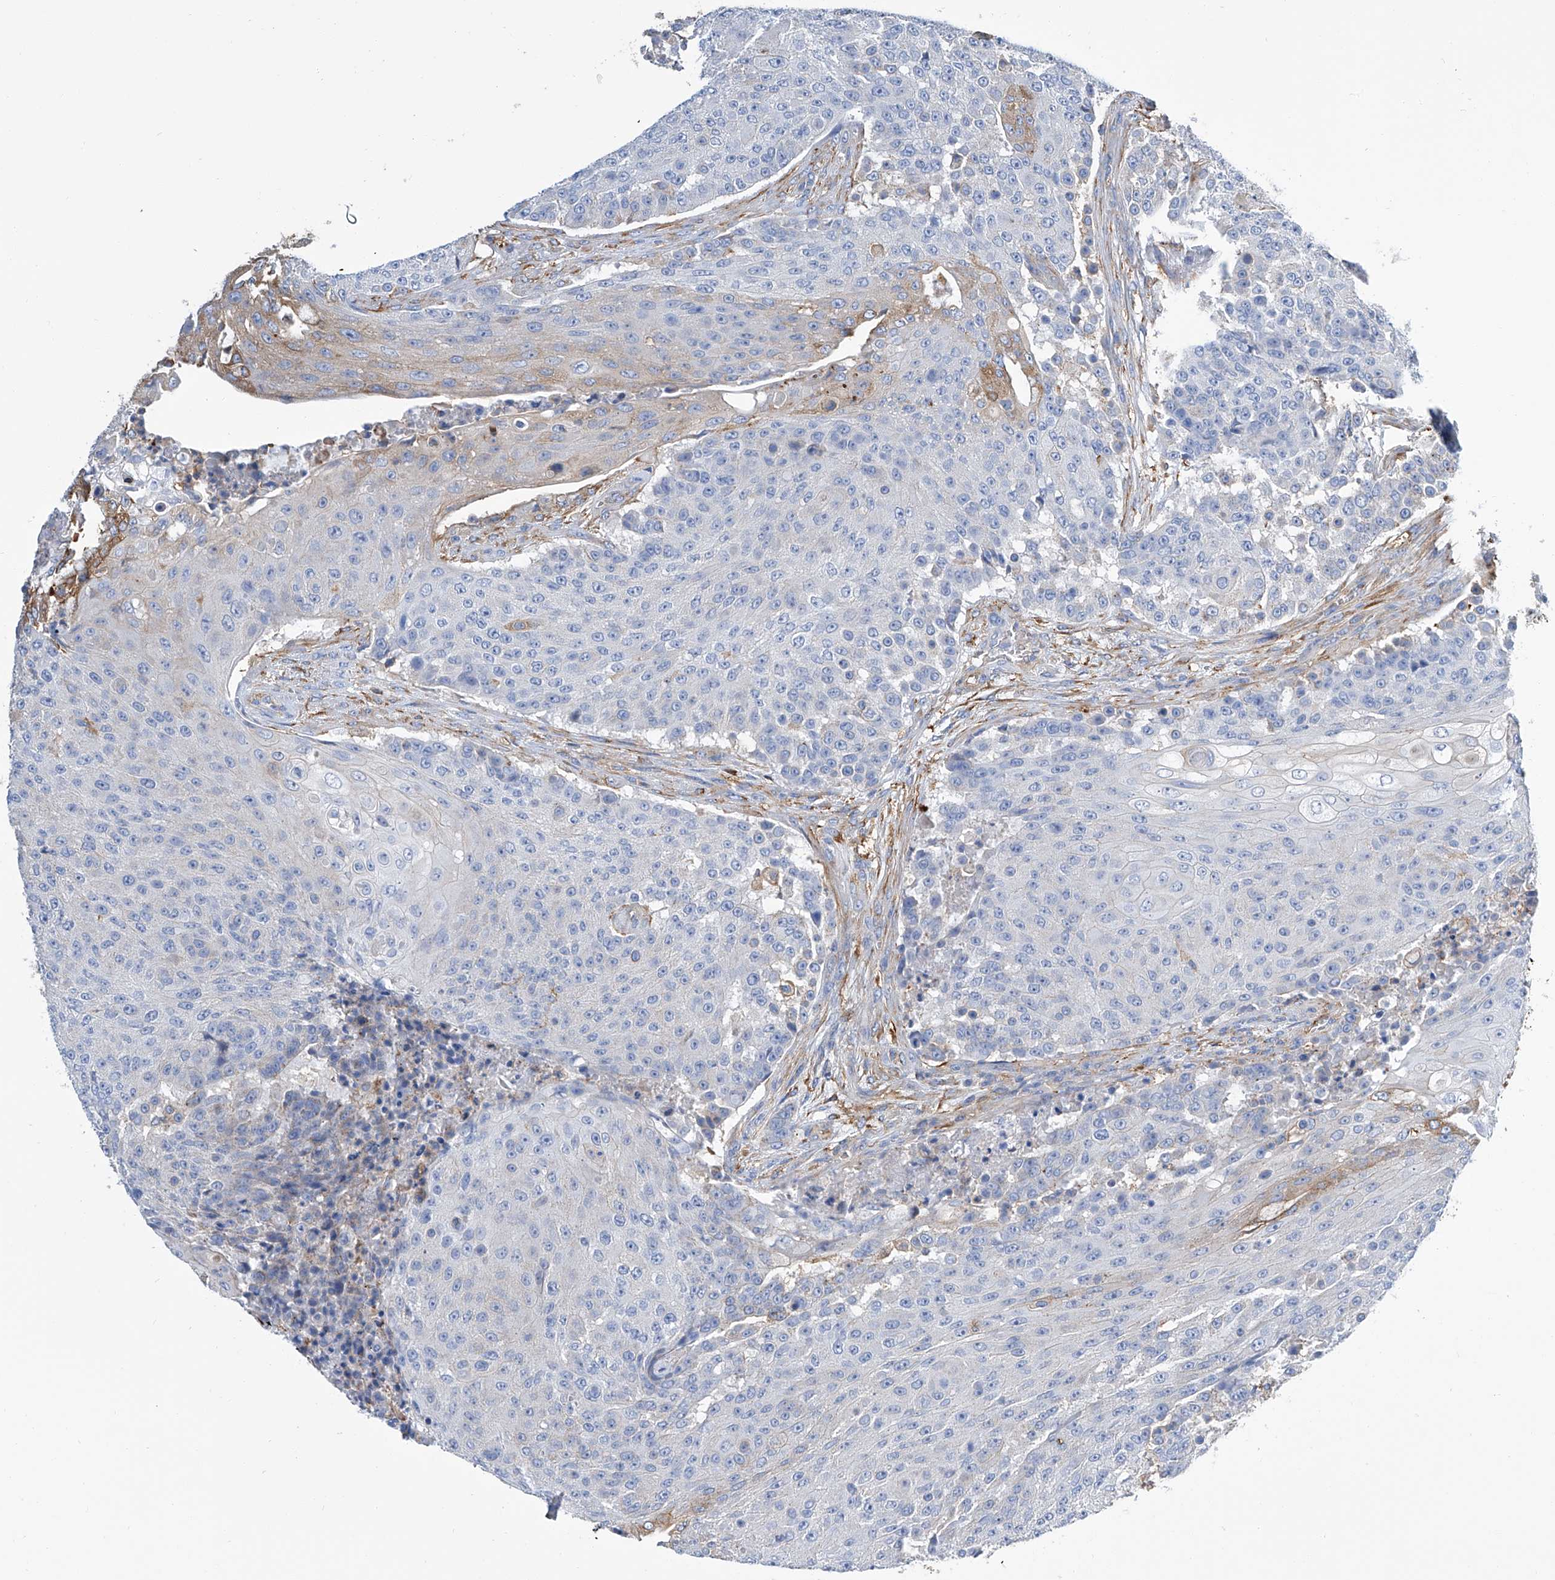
{"staining": {"intensity": "negative", "quantity": "none", "location": "none"}, "tissue": "urothelial cancer", "cell_type": "Tumor cells", "image_type": "cancer", "snomed": [{"axis": "morphology", "description": "Urothelial carcinoma, High grade"}, {"axis": "topography", "description": "Urinary bladder"}], "caption": "Histopathology image shows no significant protein expression in tumor cells of urothelial cancer.", "gene": "GPT", "patient": {"sex": "female", "age": 63}}